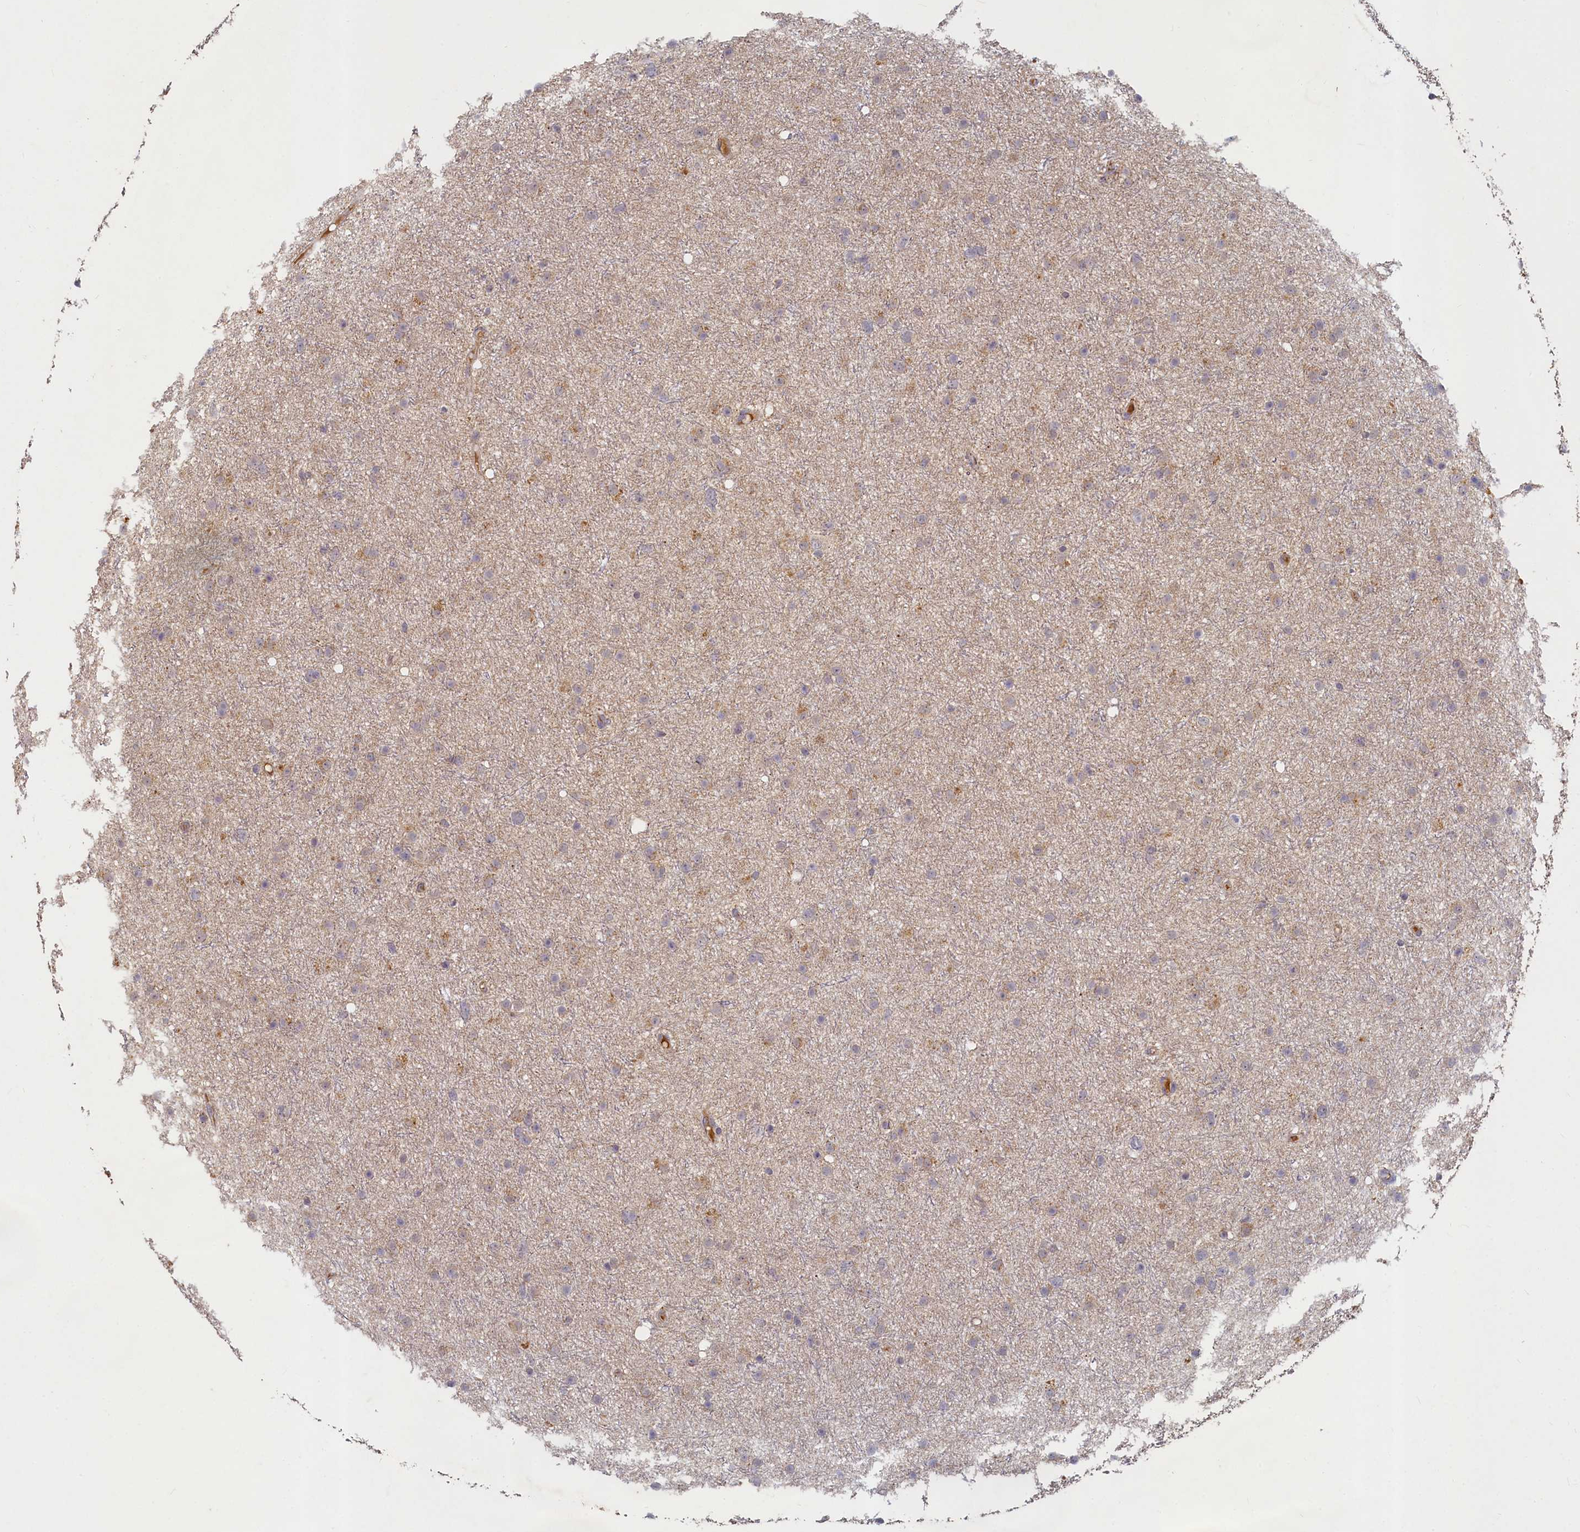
{"staining": {"intensity": "weak", "quantity": "25%-75%", "location": "cytoplasmic/membranous"}, "tissue": "glioma", "cell_type": "Tumor cells", "image_type": "cancer", "snomed": [{"axis": "morphology", "description": "Glioma, malignant, Low grade"}, {"axis": "topography", "description": "Cerebral cortex"}], "caption": "Glioma stained with a brown dye exhibits weak cytoplasmic/membranous positive expression in about 25%-75% of tumor cells.", "gene": "HERC3", "patient": {"sex": "female", "age": 39}}